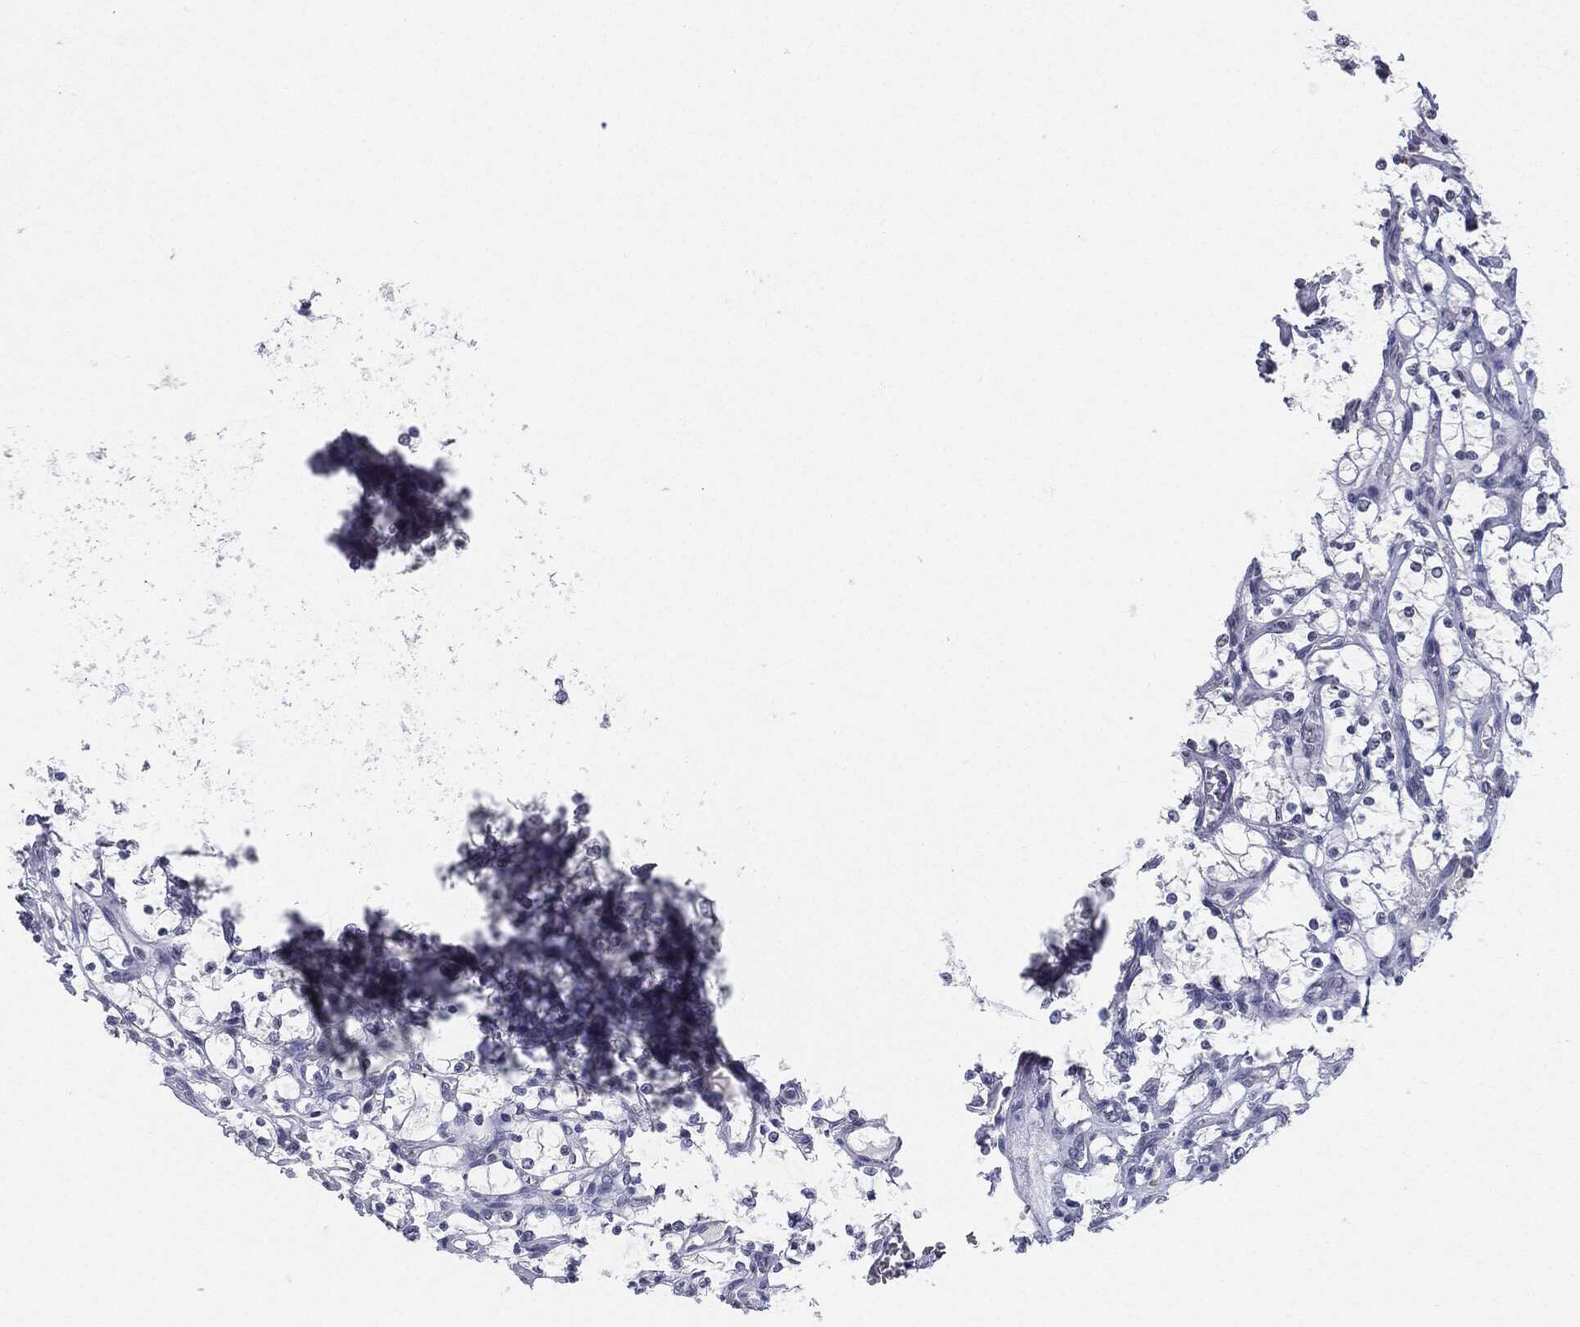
{"staining": {"intensity": "negative", "quantity": "none", "location": "none"}, "tissue": "renal cancer", "cell_type": "Tumor cells", "image_type": "cancer", "snomed": [{"axis": "morphology", "description": "Adenocarcinoma, NOS"}, {"axis": "topography", "description": "Kidney"}], "caption": "Tumor cells are negative for protein expression in human adenocarcinoma (renal).", "gene": "SERPINB4", "patient": {"sex": "female", "age": 69}}